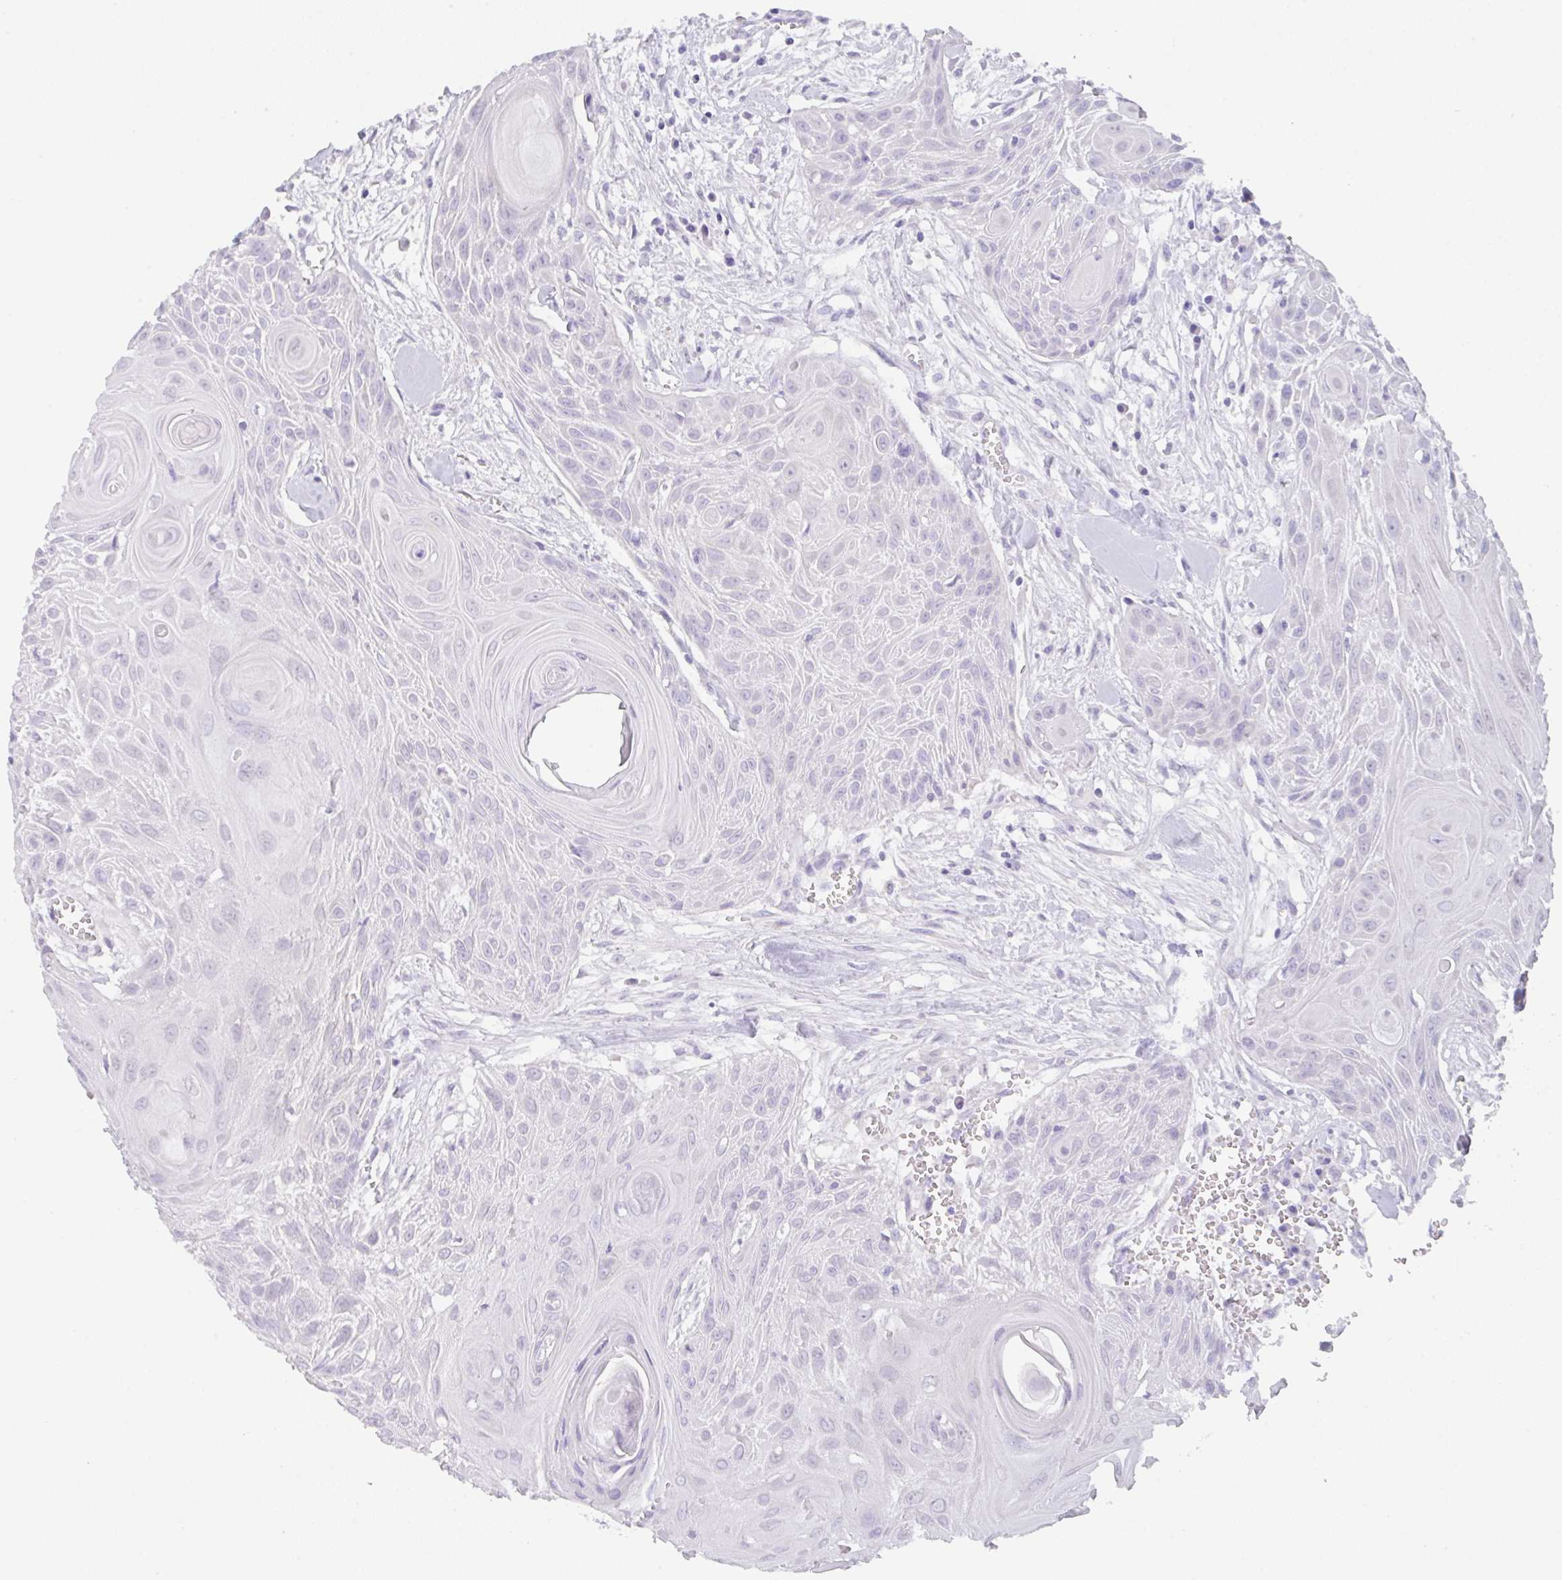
{"staining": {"intensity": "negative", "quantity": "none", "location": "none"}, "tissue": "head and neck cancer", "cell_type": "Tumor cells", "image_type": "cancer", "snomed": [{"axis": "morphology", "description": "Squamous cell carcinoma, NOS"}, {"axis": "topography", "description": "Lymph node"}, {"axis": "topography", "description": "Salivary gland"}, {"axis": "topography", "description": "Head-Neck"}], "caption": "Head and neck cancer was stained to show a protein in brown. There is no significant expression in tumor cells.", "gene": "TRAF4", "patient": {"sex": "female", "age": 74}}